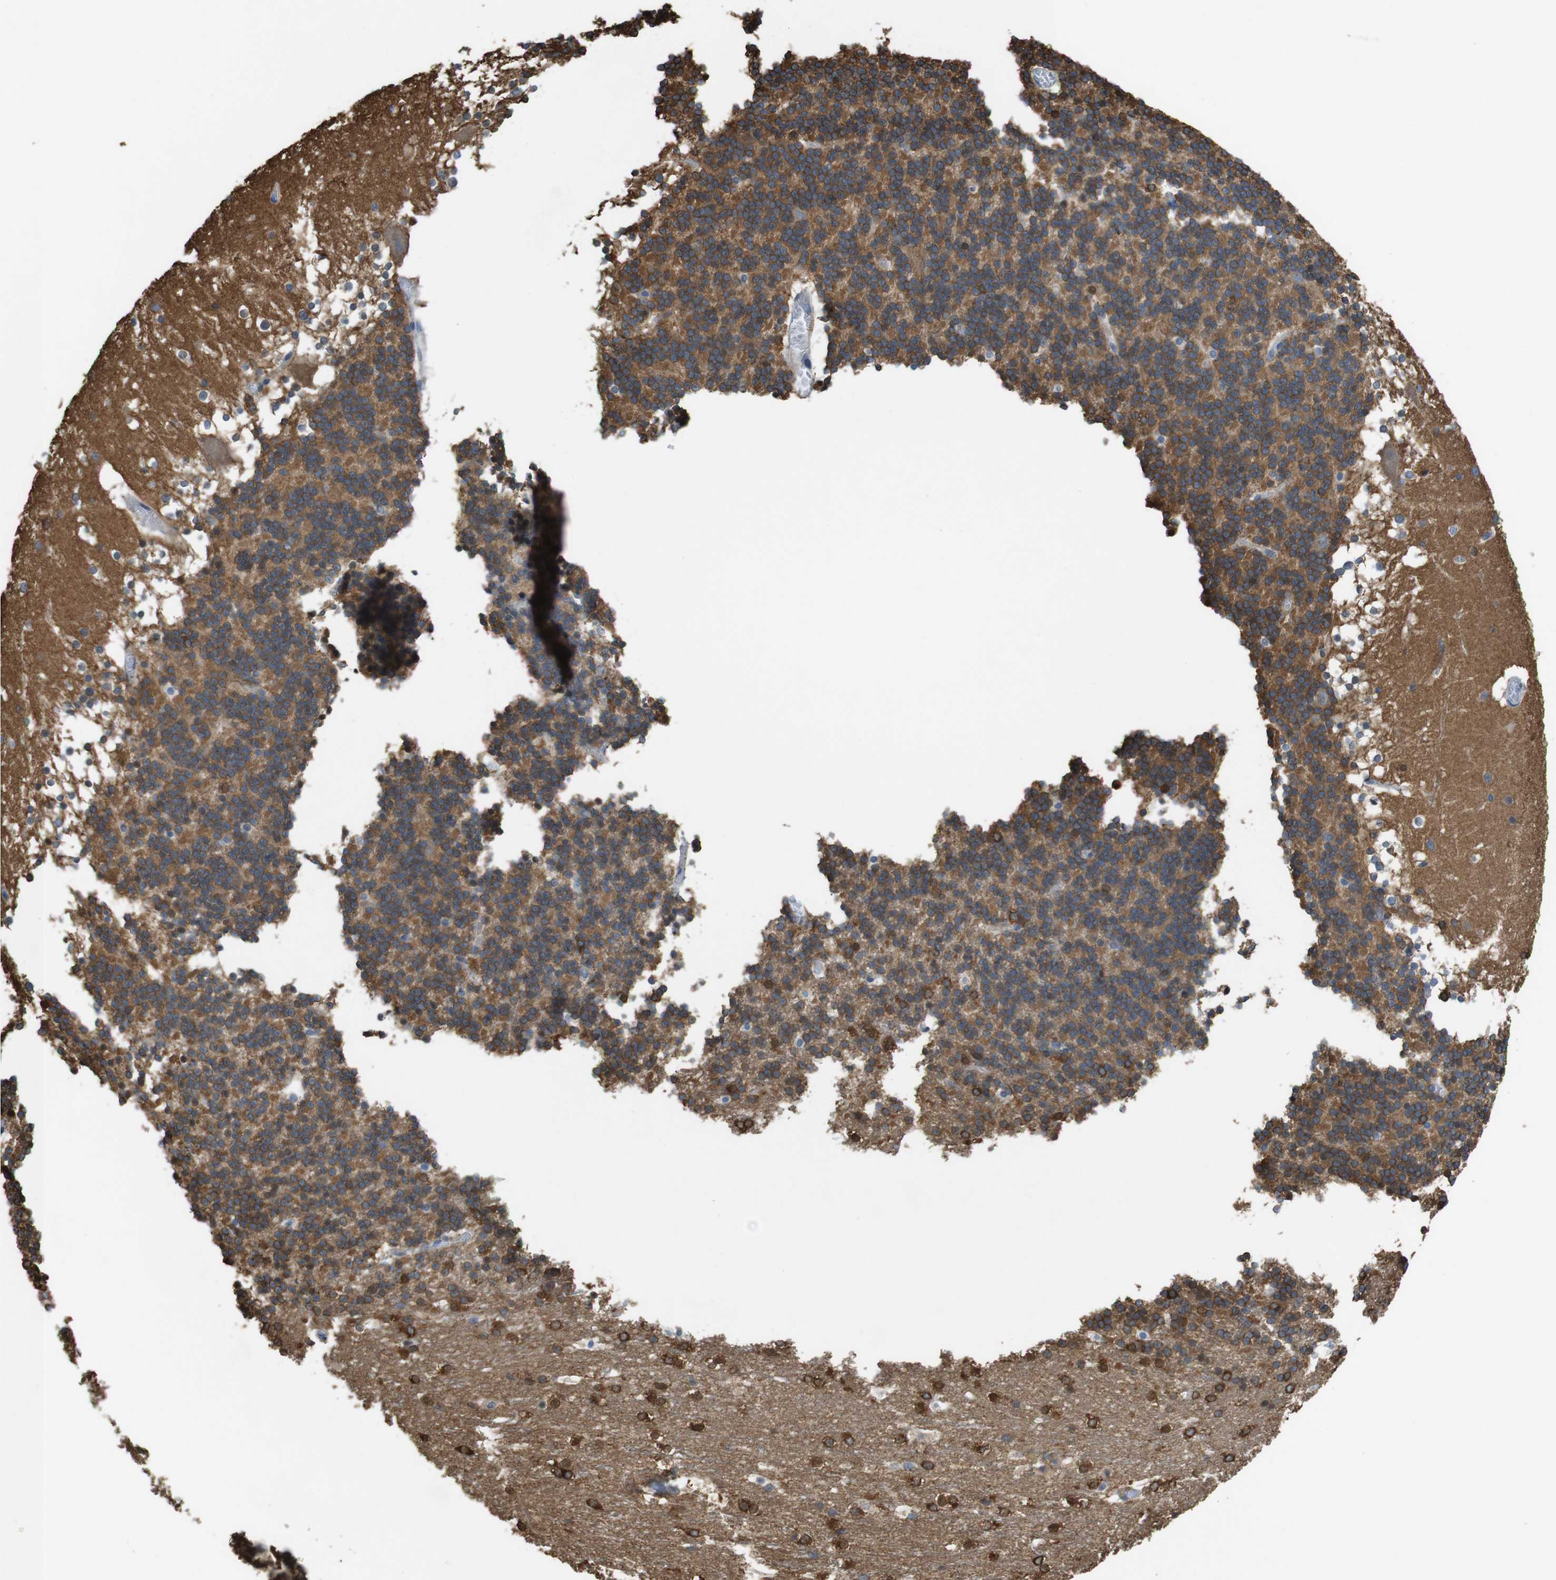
{"staining": {"intensity": "moderate", "quantity": ">75%", "location": "cytoplasmic/membranous"}, "tissue": "cerebellum", "cell_type": "Cells in granular layer", "image_type": "normal", "snomed": [{"axis": "morphology", "description": "Normal tissue, NOS"}, {"axis": "topography", "description": "Cerebellum"}], "caption": "Moderate cytoplasmic/membranous staining is present in about >75% of cells in granular layer in unremarkable cerebellum.", "gene": "PCDH10", "patient": {"sex": "female", "age": 19}}